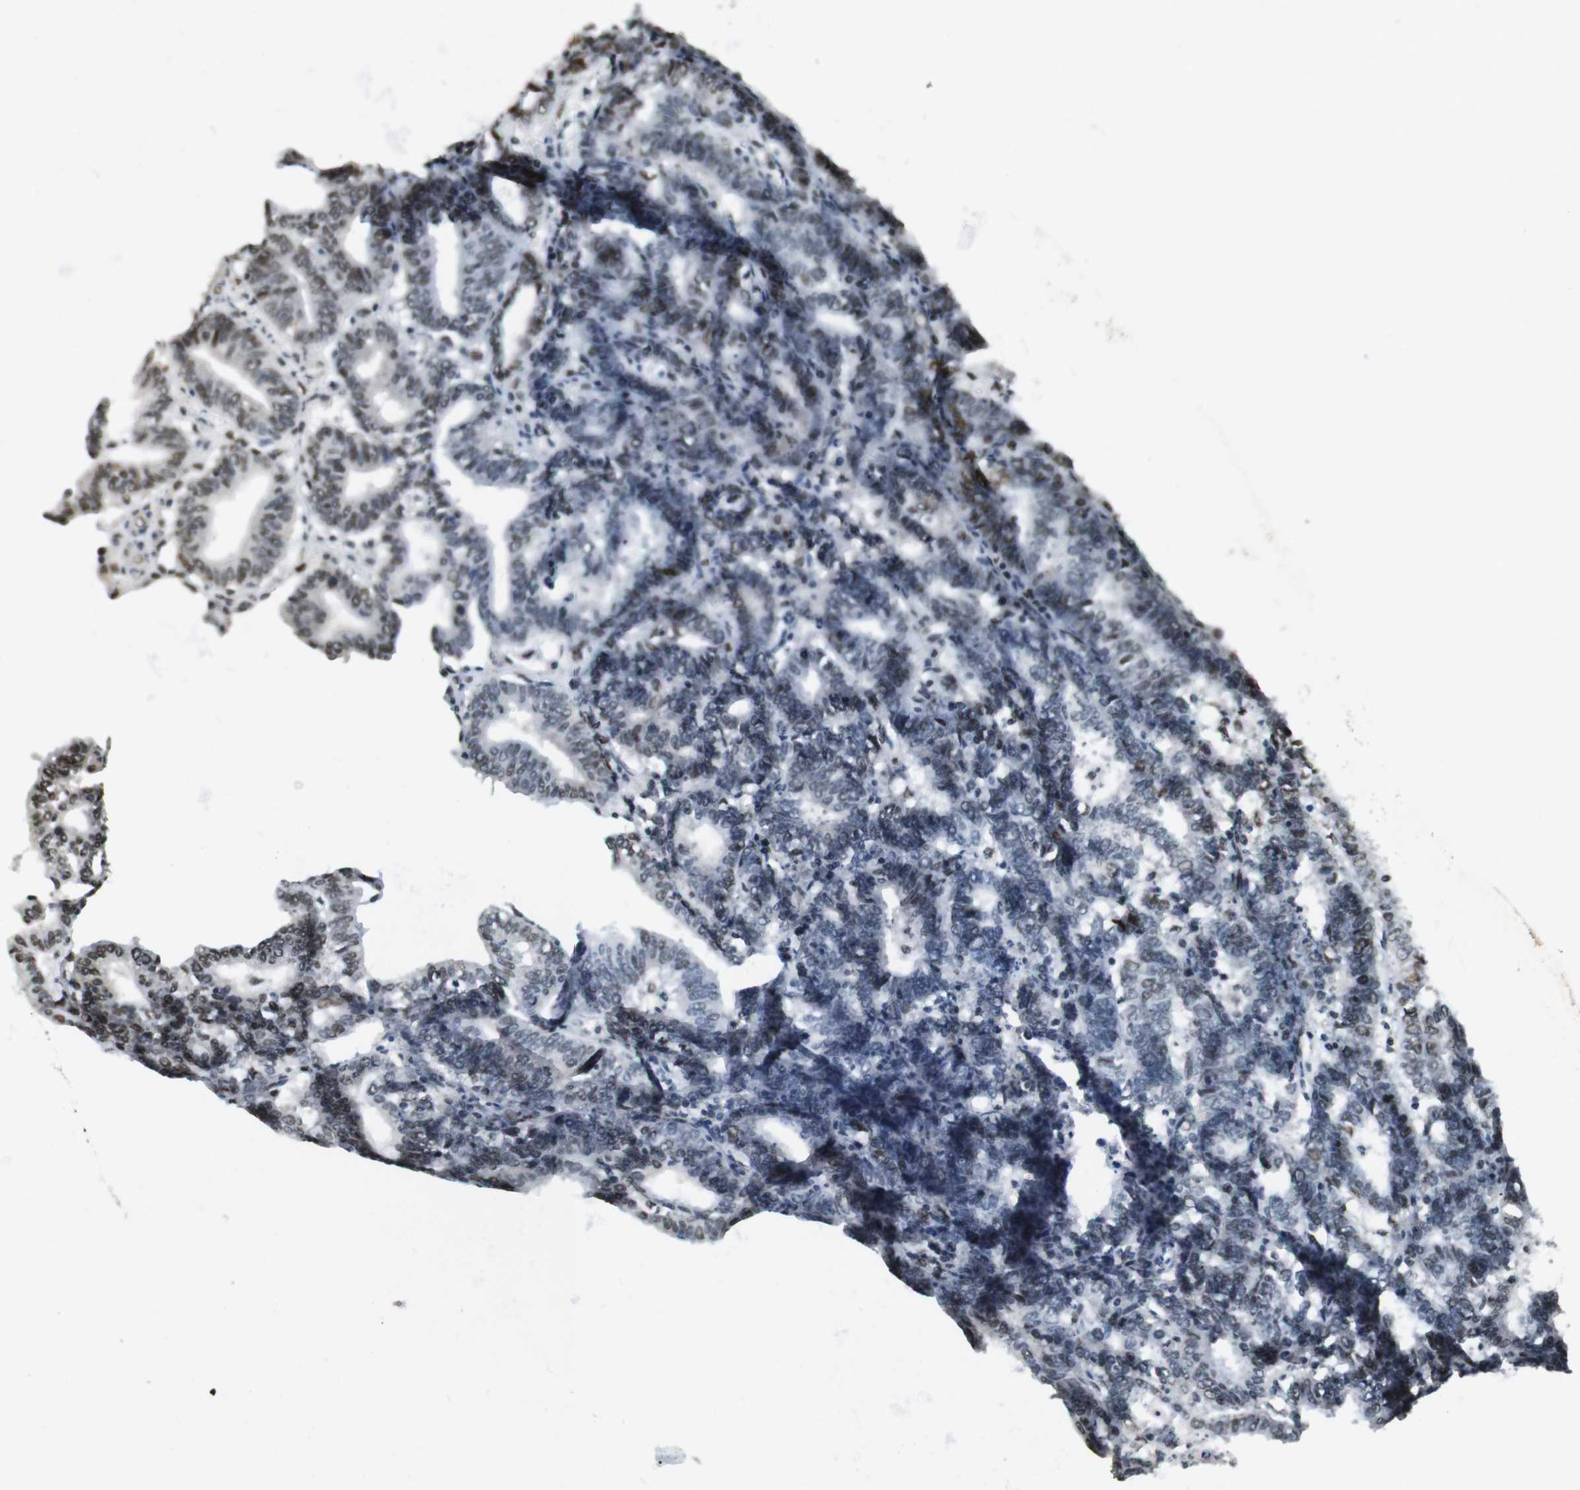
{"staining": {"intensity": "moderate", "quantity": "<25%", "location": "nuclear"}, "tissue": "endometrial cancer", "cell_type": "Tumor cells", "image_type": "cancer", "snomed": [{"axis": "morphology", "description": "Adenocarcinoma, NOS"}, {"axis": "topography", "description": "Uterus"}], "caption": "Protein analysis of endometrial cancer tissue shows moderate nuclear expression in approximately <25% of tumor cells.", "gene": "CSNK2B", "patient": {"sex": "female", "age": 83}}